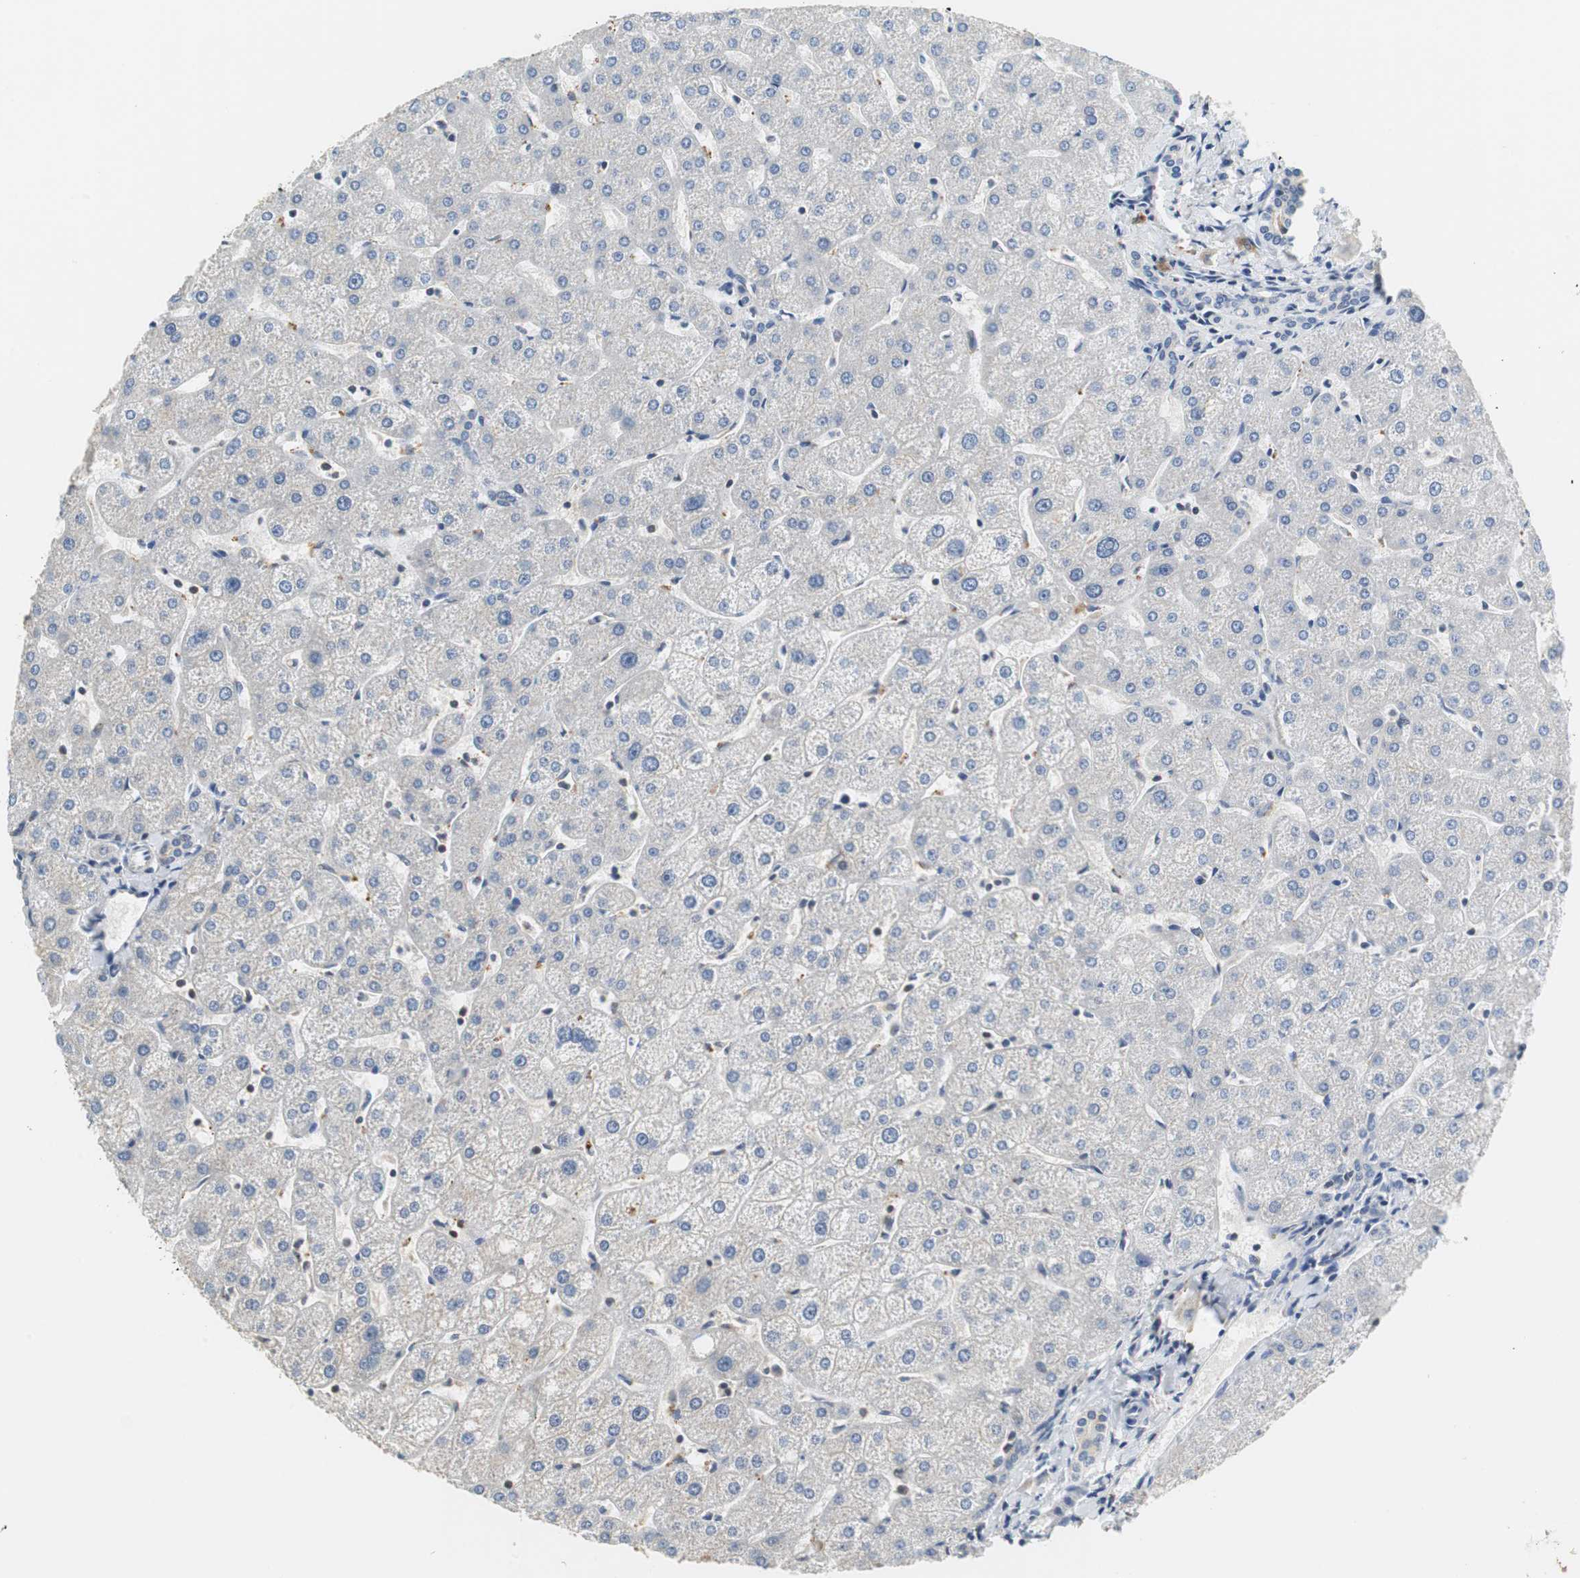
{"staining": {"intensity": "weak", "quantity": ">75%", "location": "cytoplasmic/membranous"}, "tissue": "liver", "cell_type": "Cholangiocytes", "image_type": "normal", "snomed": [{"axis": "morphology", "description": "Normal tissue, NOS"}, {"axis": "topography", "description": "Liver"}], "caption": "Immunohistochemistry (IHC) (DAB (3,3'-diaminobenzidine)) staining of unremarkable human liver exhibits weak cytoplasmic/membranous protein staining in approximately >75% of cholangiocytes. The staining was performed using DAB (3,3'-diaminobenzidine), with brown indicating positive protein expression. Nuclei are stained blue with hematoxylin.", "gene": "GSDMD", "patient": {"sex": "male", "age": 67}}